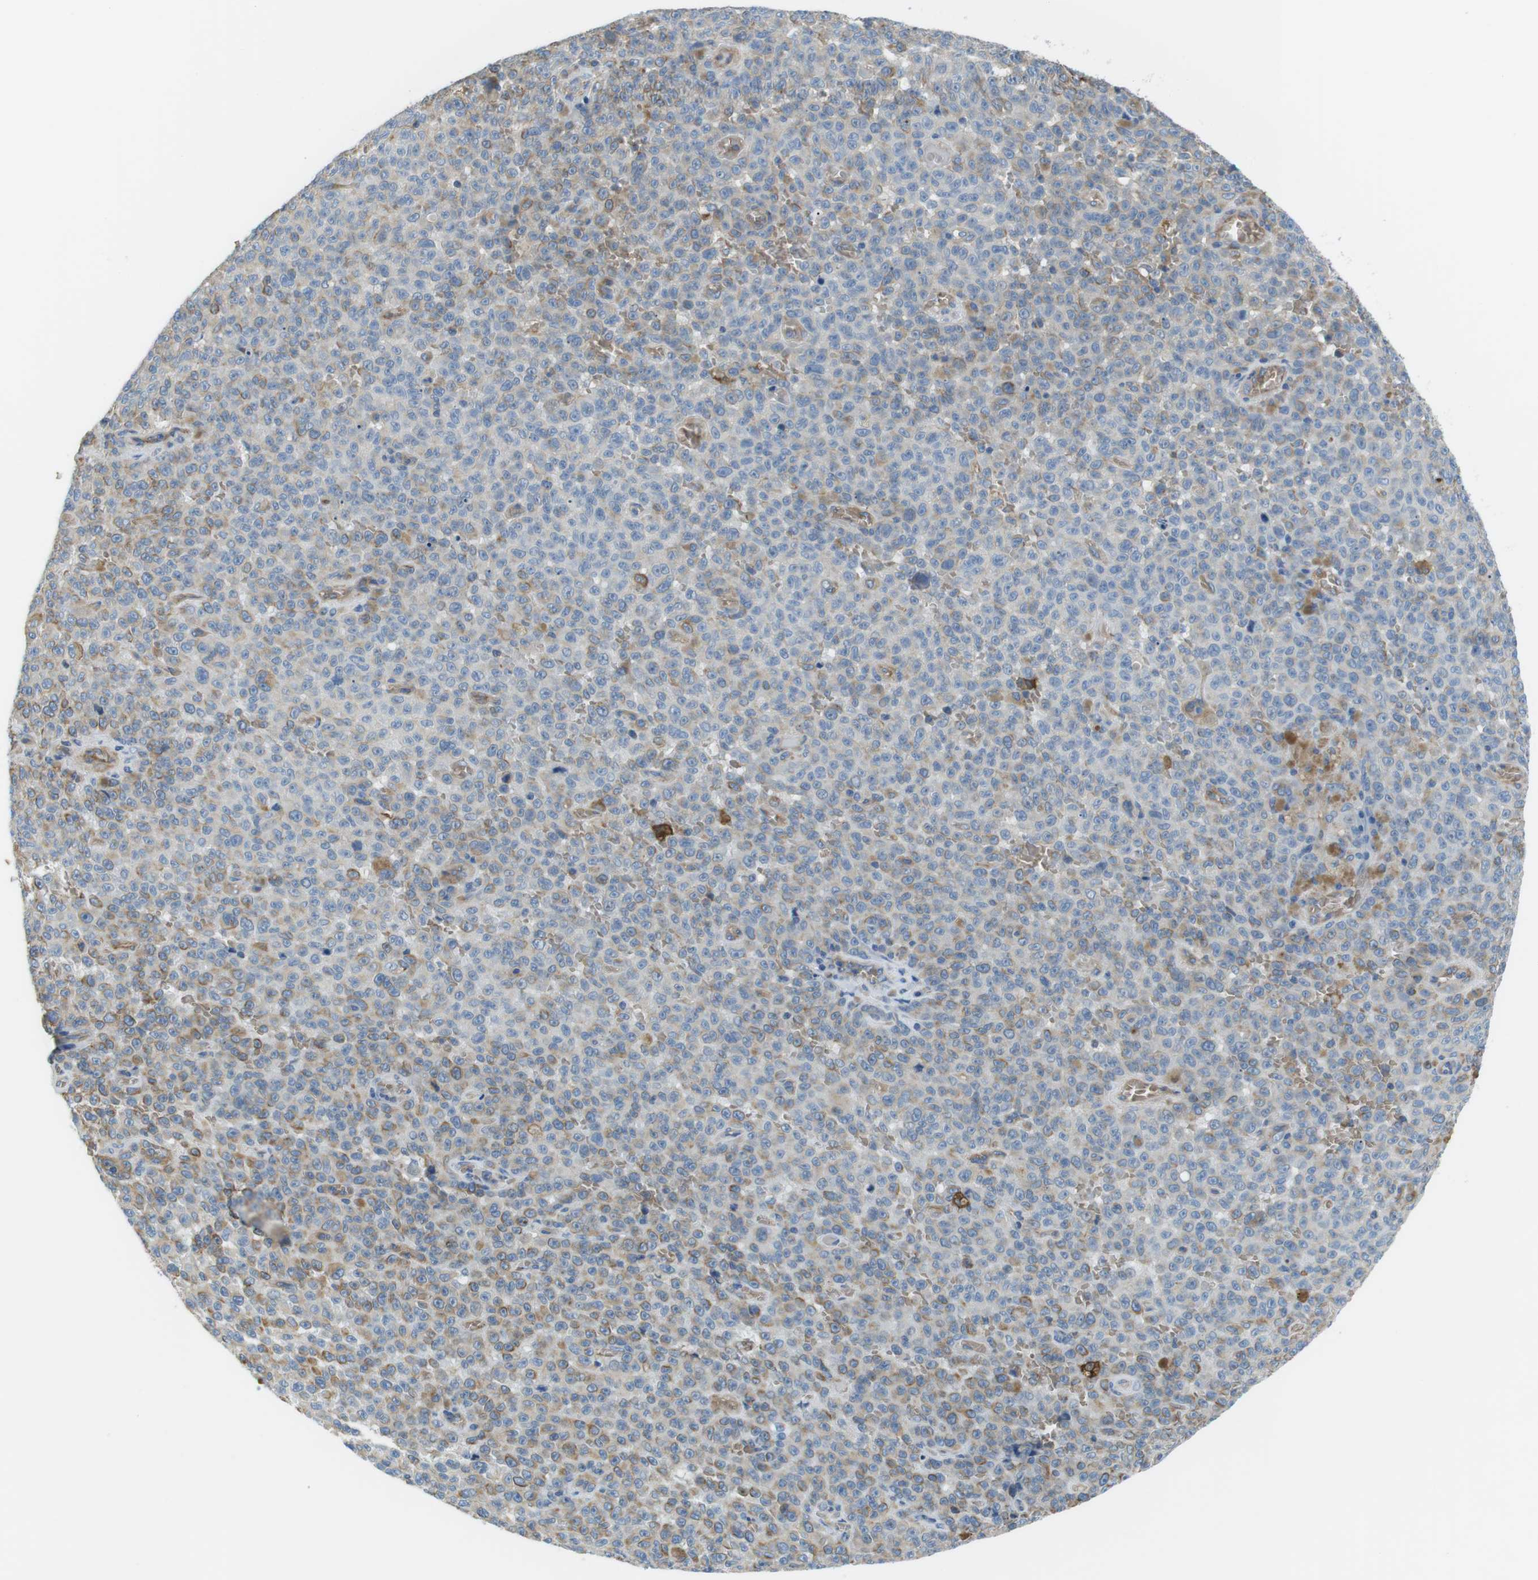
{"staining": {"intensity": "weak", "quantity": "<25%", "location": "cytoplasmic/membranous"}, "tissue": "melanoma", "cell_type": "Tumor cells", "image_type": "cancer", "snomed": [{"axis": "morphology", "description": "Malignant melanoma, NOS"}, {"axis": "topography", "description": "Skin"}], "caption": "Malignant melanoma was stained to show a protein in brown. There is no significant positivity in tumor cells.", "gene": "ADCY10", "patient": {"sex": "female", "age": 82}}